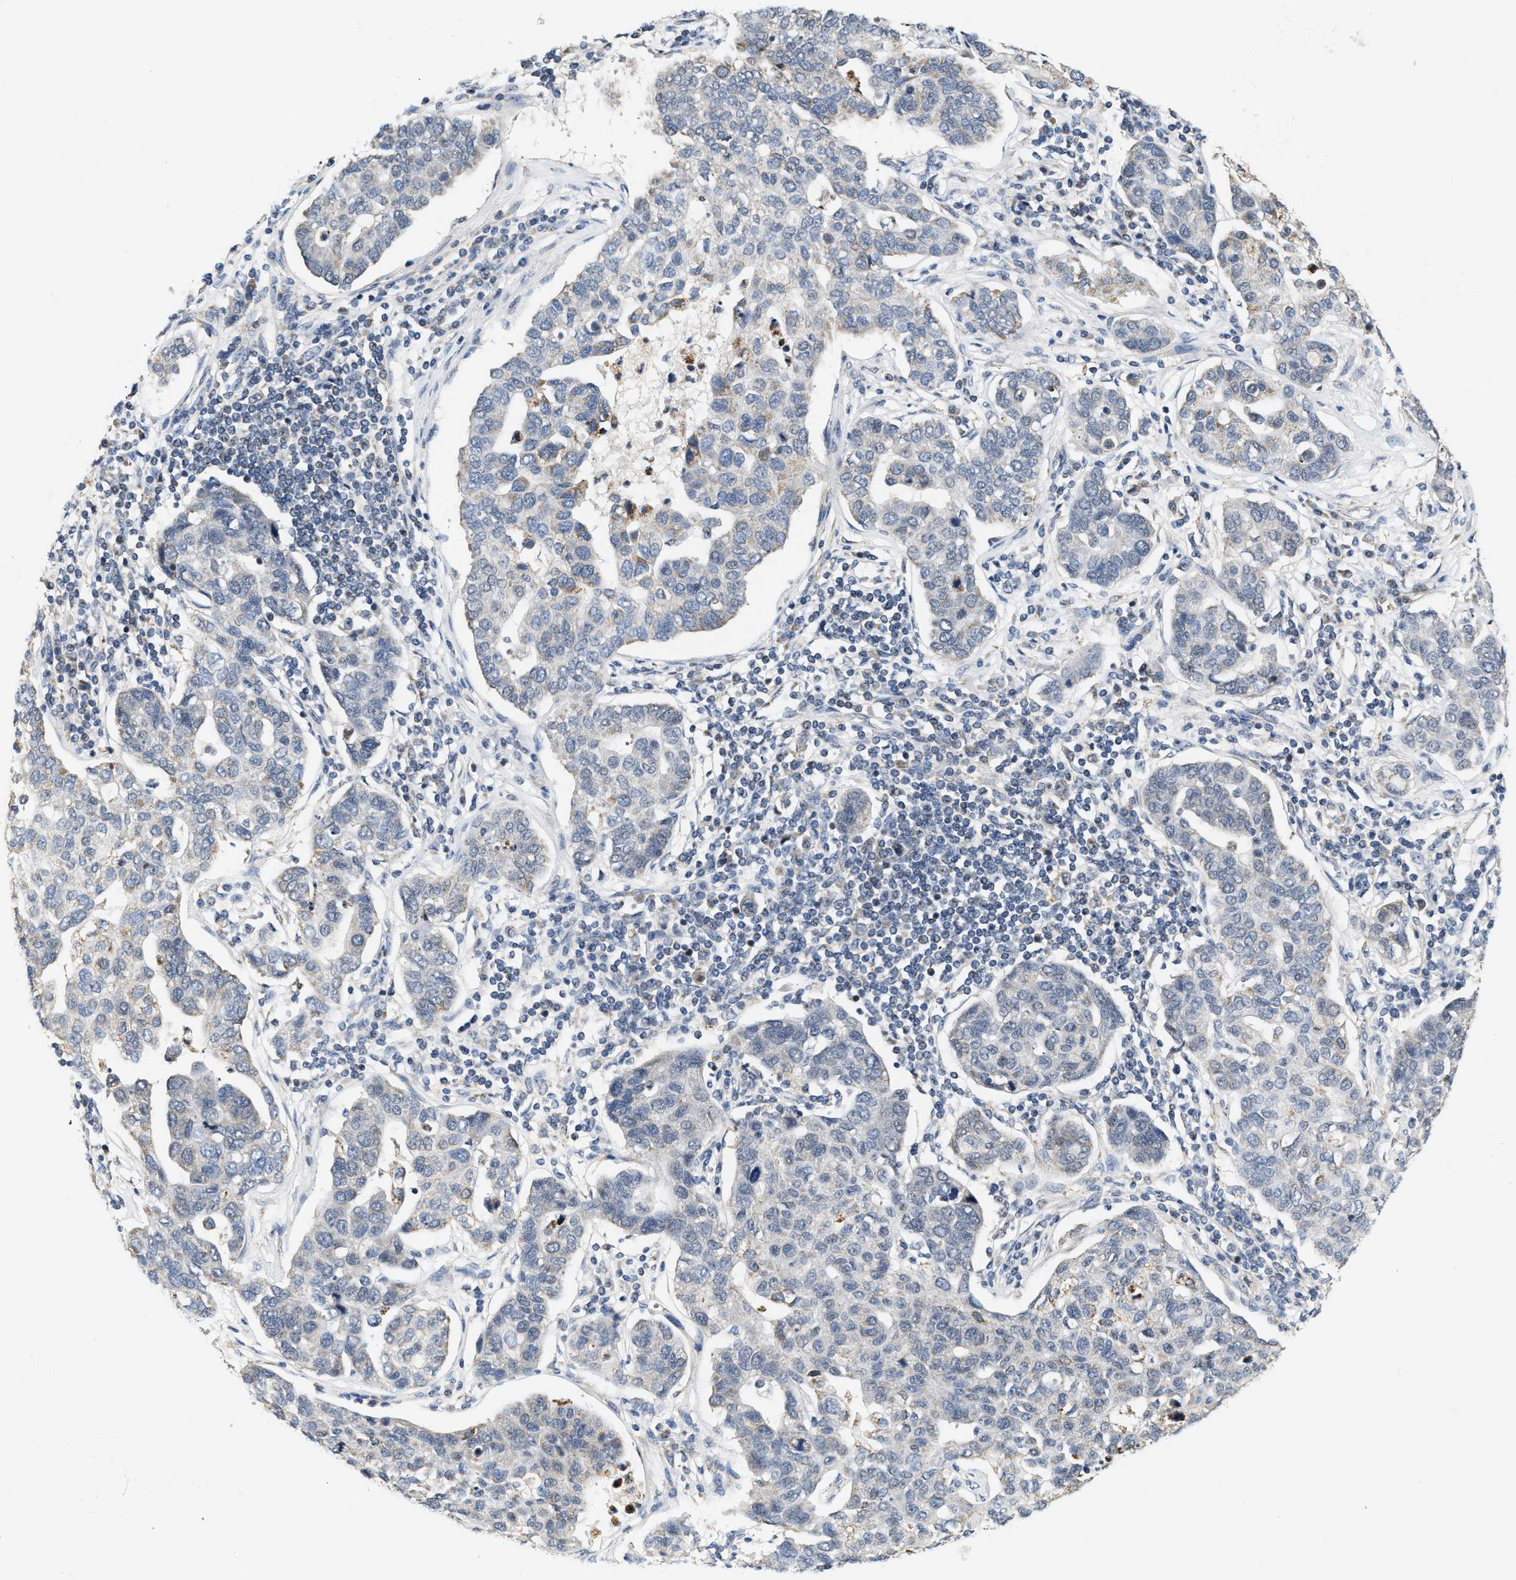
{"staining": {"intensity": "weak", "quantity": "<25%", "location": "cytoplasmic/membranous"}, "tissue": "pancreatic cancer", "cell_type": "Tumor cells", "image_type": "cancer", "snomed": [{"axis": "morphology", "description": "Adenocarcinoma, NOS"}, {"axis": "topography", "description": "Pancreas"}], "caption": "DAB (3,3'-diaminobenzidine) immunohistochemical staining of human adenocarcinoma (pancreatic) shows no significant positivity in tumor cells.", "gene": "GIGYF1", "patient": {"sex": "female", "age": 61}}